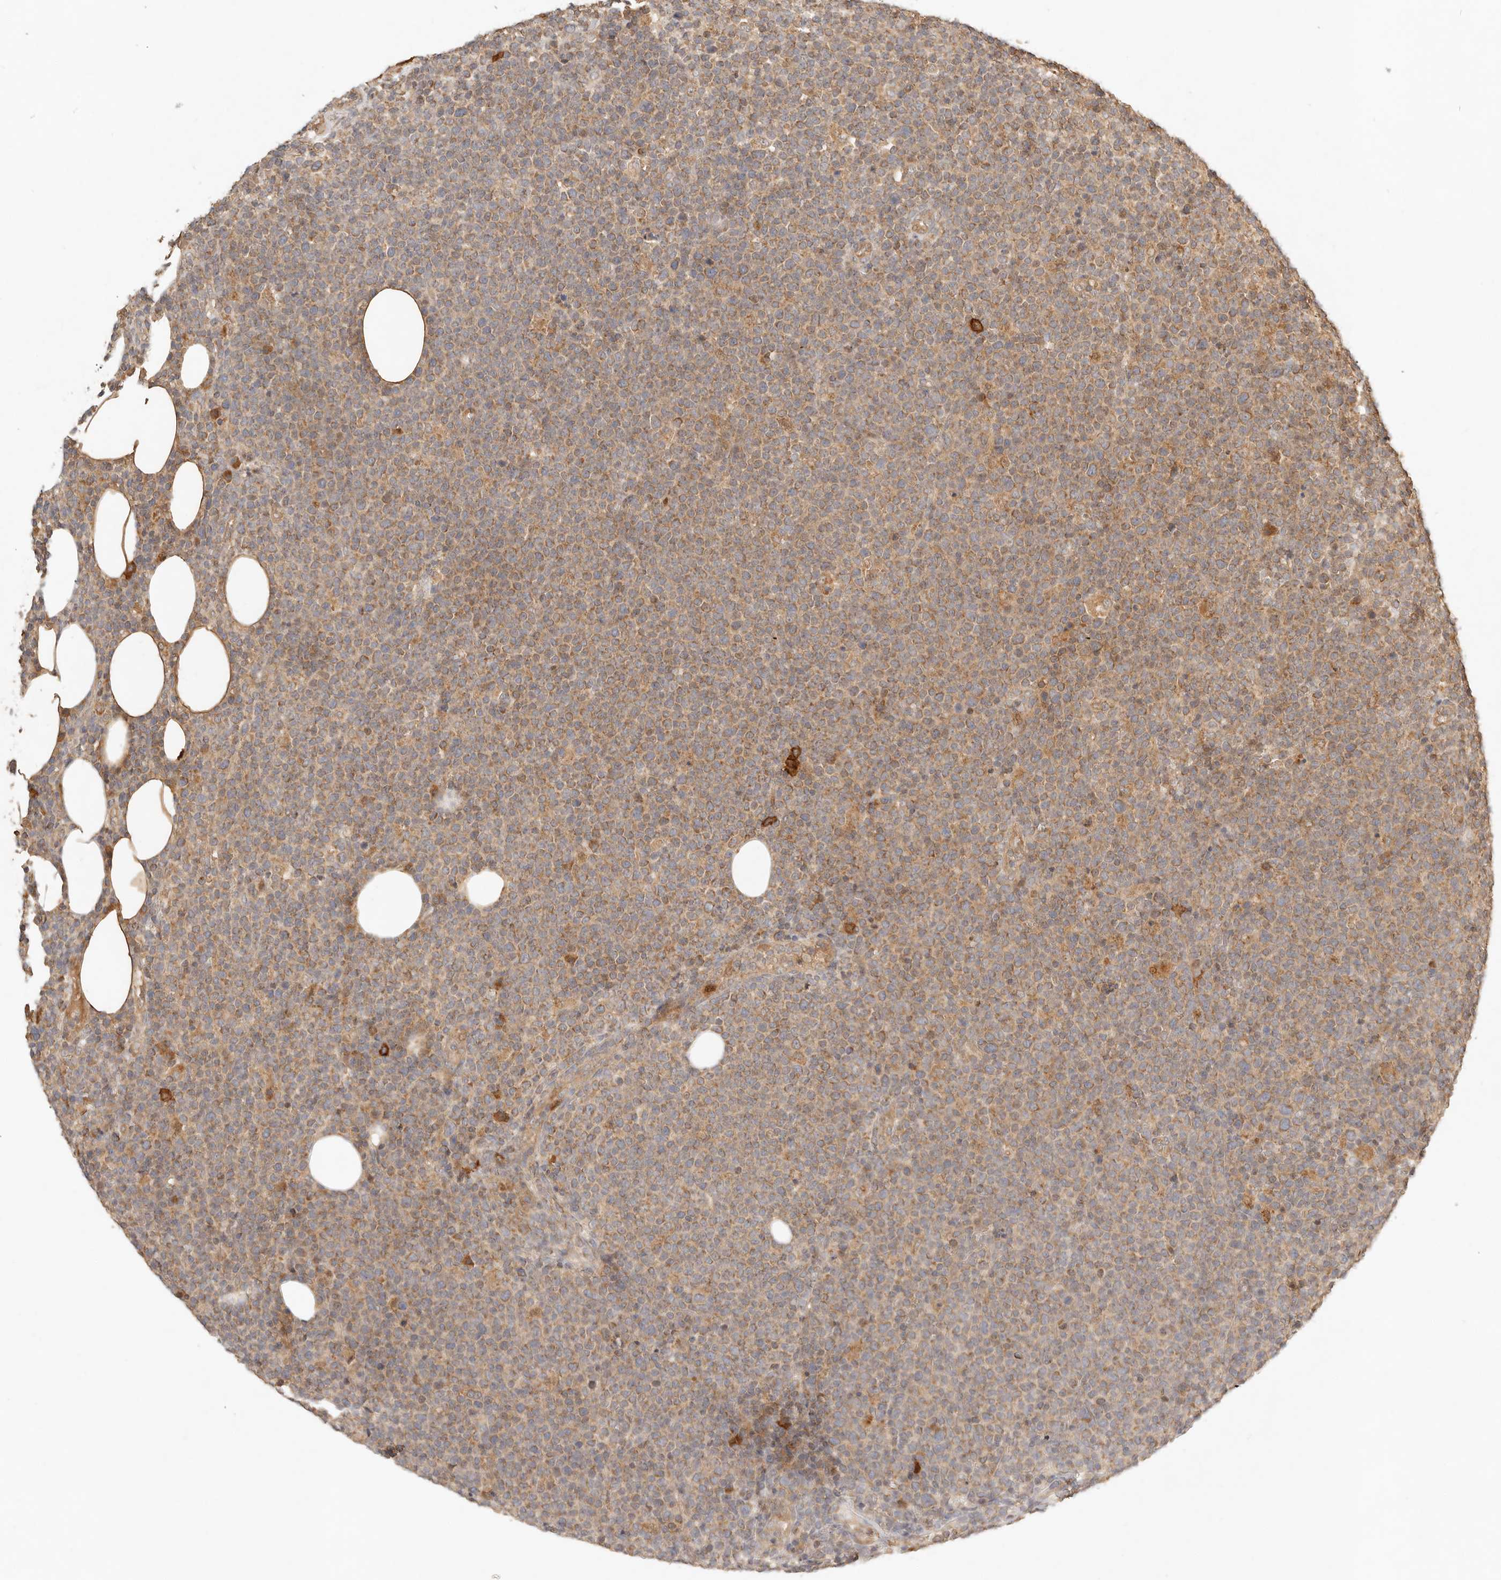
{"staining": {"intensity": "weak", "quantity": ">75%", "location": "cytoplasmic/membranous"}, "tissue": "lymphoma", "cell_type": "Tumor cells", "image_type": "cancer", "snomed": [{"axis": "morphology", "description": "Malignant lymphoma, non-Hodgkin's type, High grade"}, {"axis": "topography", "description": "Lymph node"}], "caption": "Protein staining of high-grade malignant lymphoma, non-Hodgkin's type tissue displays weak cytoplasmic/membranous expression in approximately >75% of tumor cells.", "gene": "CLEC4C", "patient": {"sex": "male", "age": 61}}